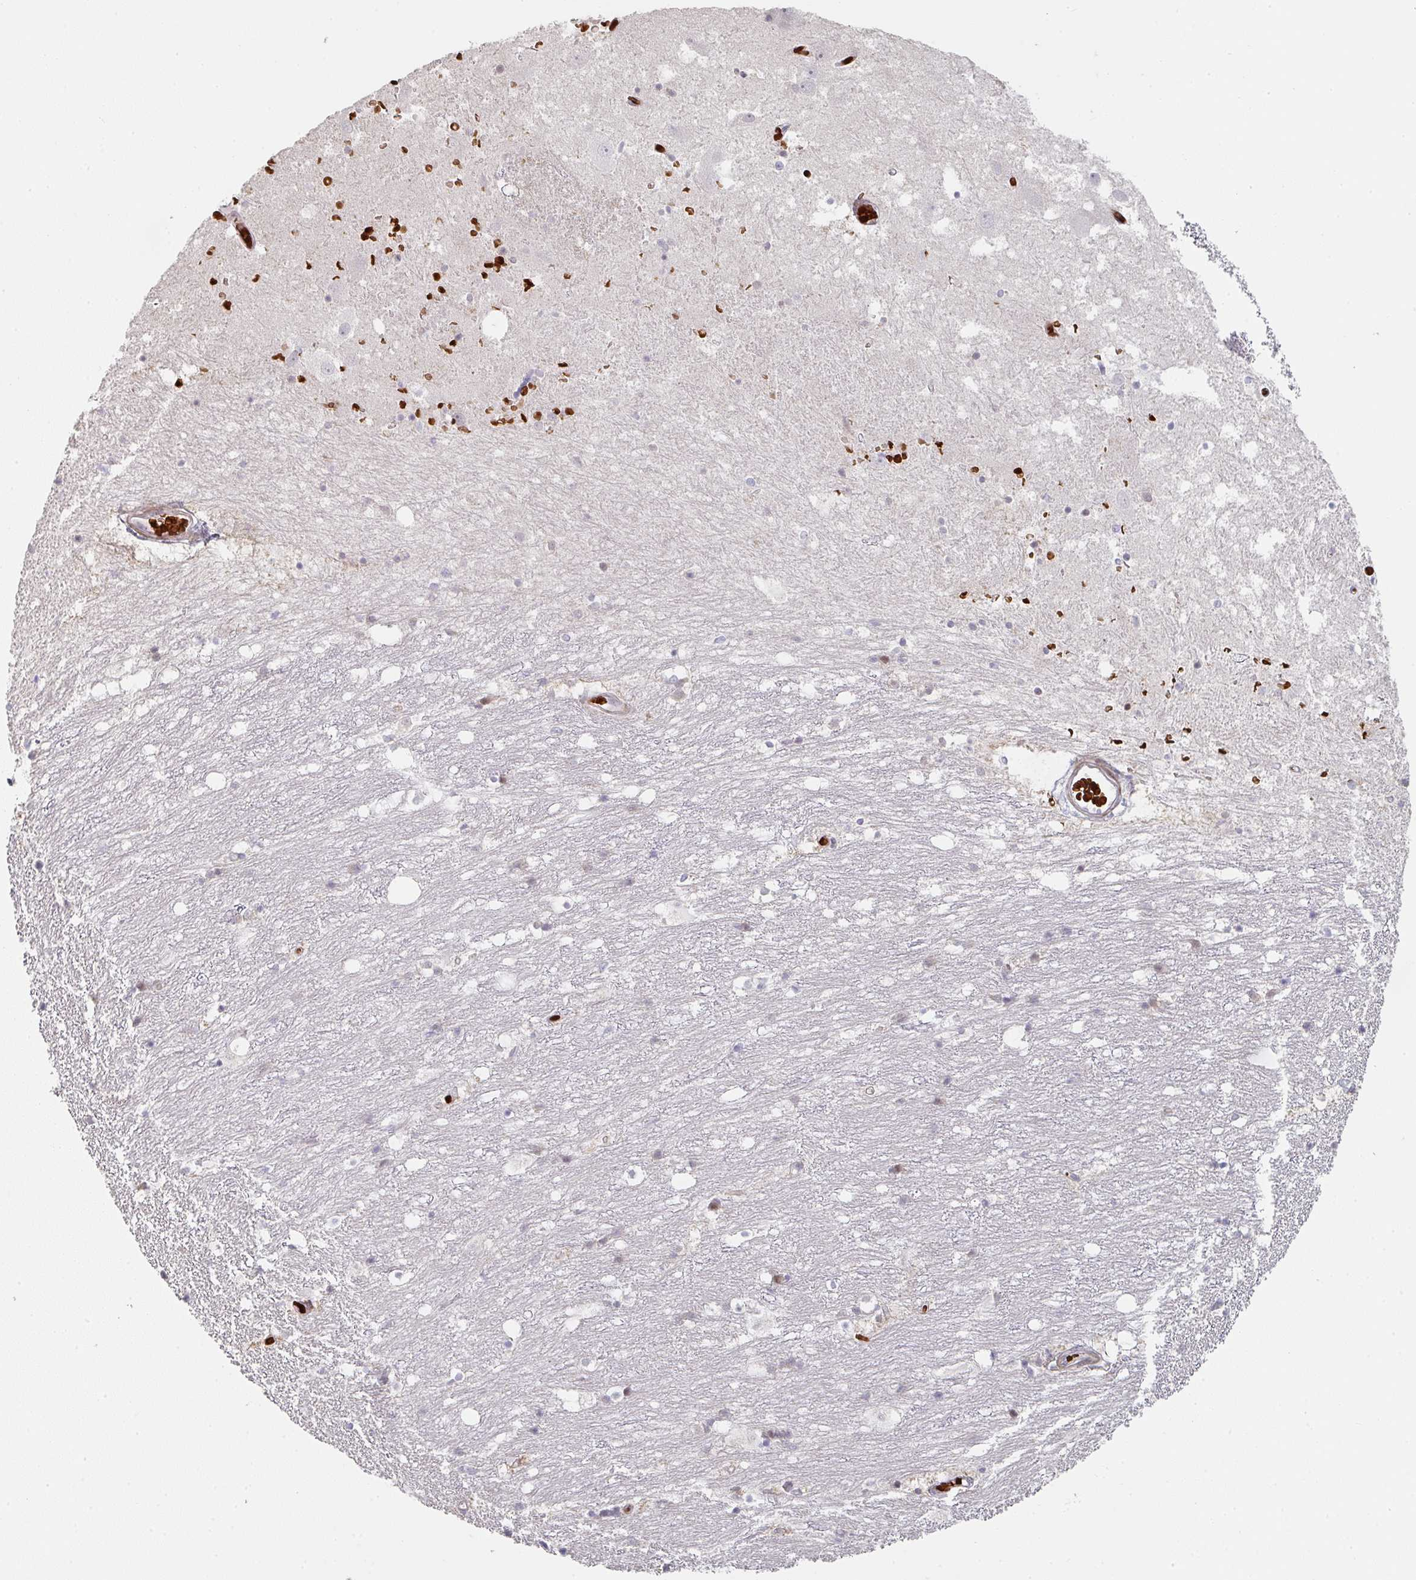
{"staining": {"intensity": "weak", "quantity": "<25%", "location": "cytoplasmic/membranous"}, "tissue": "hippocampus", "cell_type": "Glial cells", "image_type": "normal", "snomed": [{"axis": "morphology", "description": "Normal tissue, NOS"}, {"axis": "topography", "description": "Hippocampus"}], "caption": "The image displays no staining of glial cells in benign hippocampus. The staining is performed using DAB brown chromogen with nuclei counter-stained in using hematoxylin.", "gene": "ZNF526", "patient": {"sex": "female", "age": 52}}